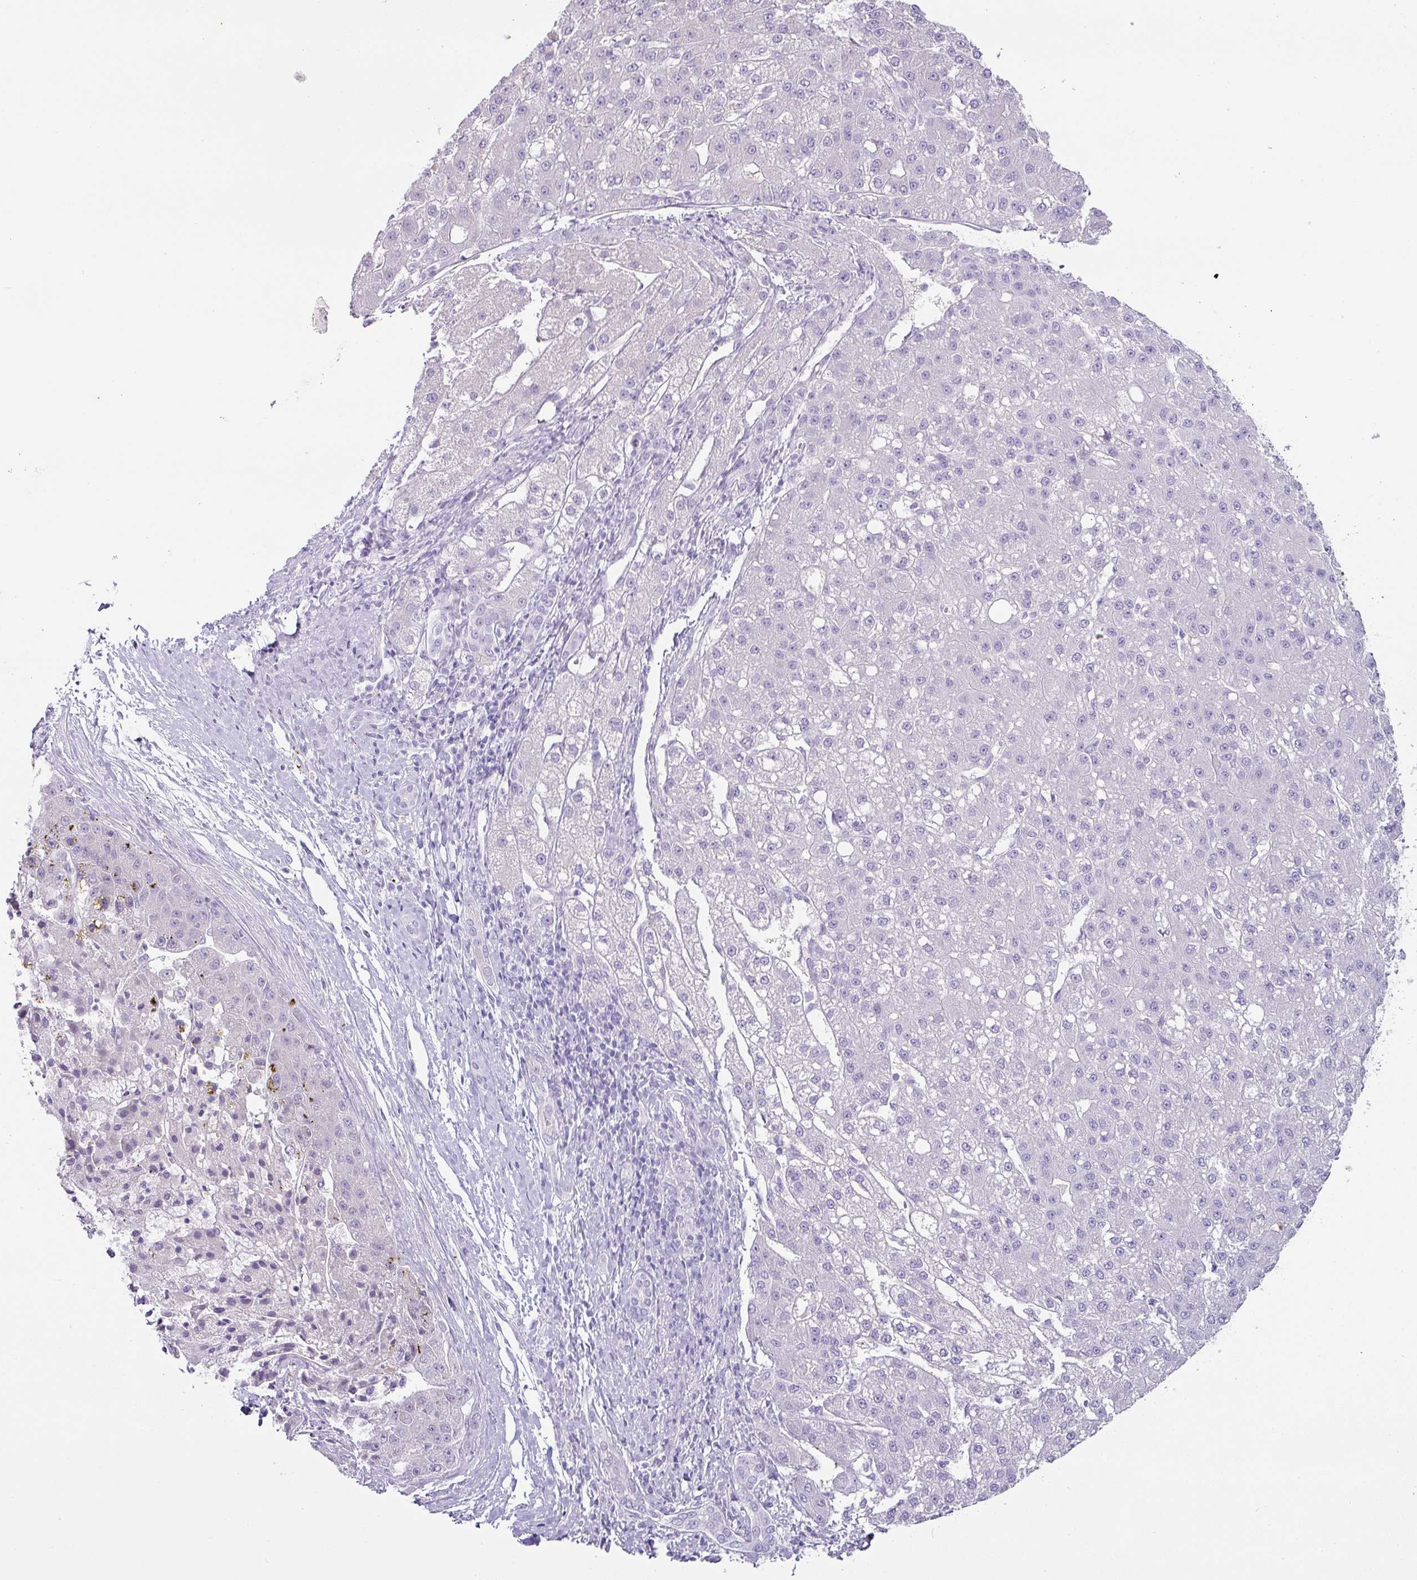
{"staining": {"intensity": "negative", "quantity": "none", "location": "none"}, "tissue": "liver cancer", "cell_type": "Tumor cells", "image_type": "cancer", "snomed": [{"axis": "morphology", "description": "Carcinoma, Hepatocellular, NOS"}, {"axis": "topography", "description": "Liver"}], "caption": "There is no significant positivity in tumor cells of hepatocellular carcinoma (liver).", "gene": "OR52N1", "patient": {"sex": "male", "age": 67}}